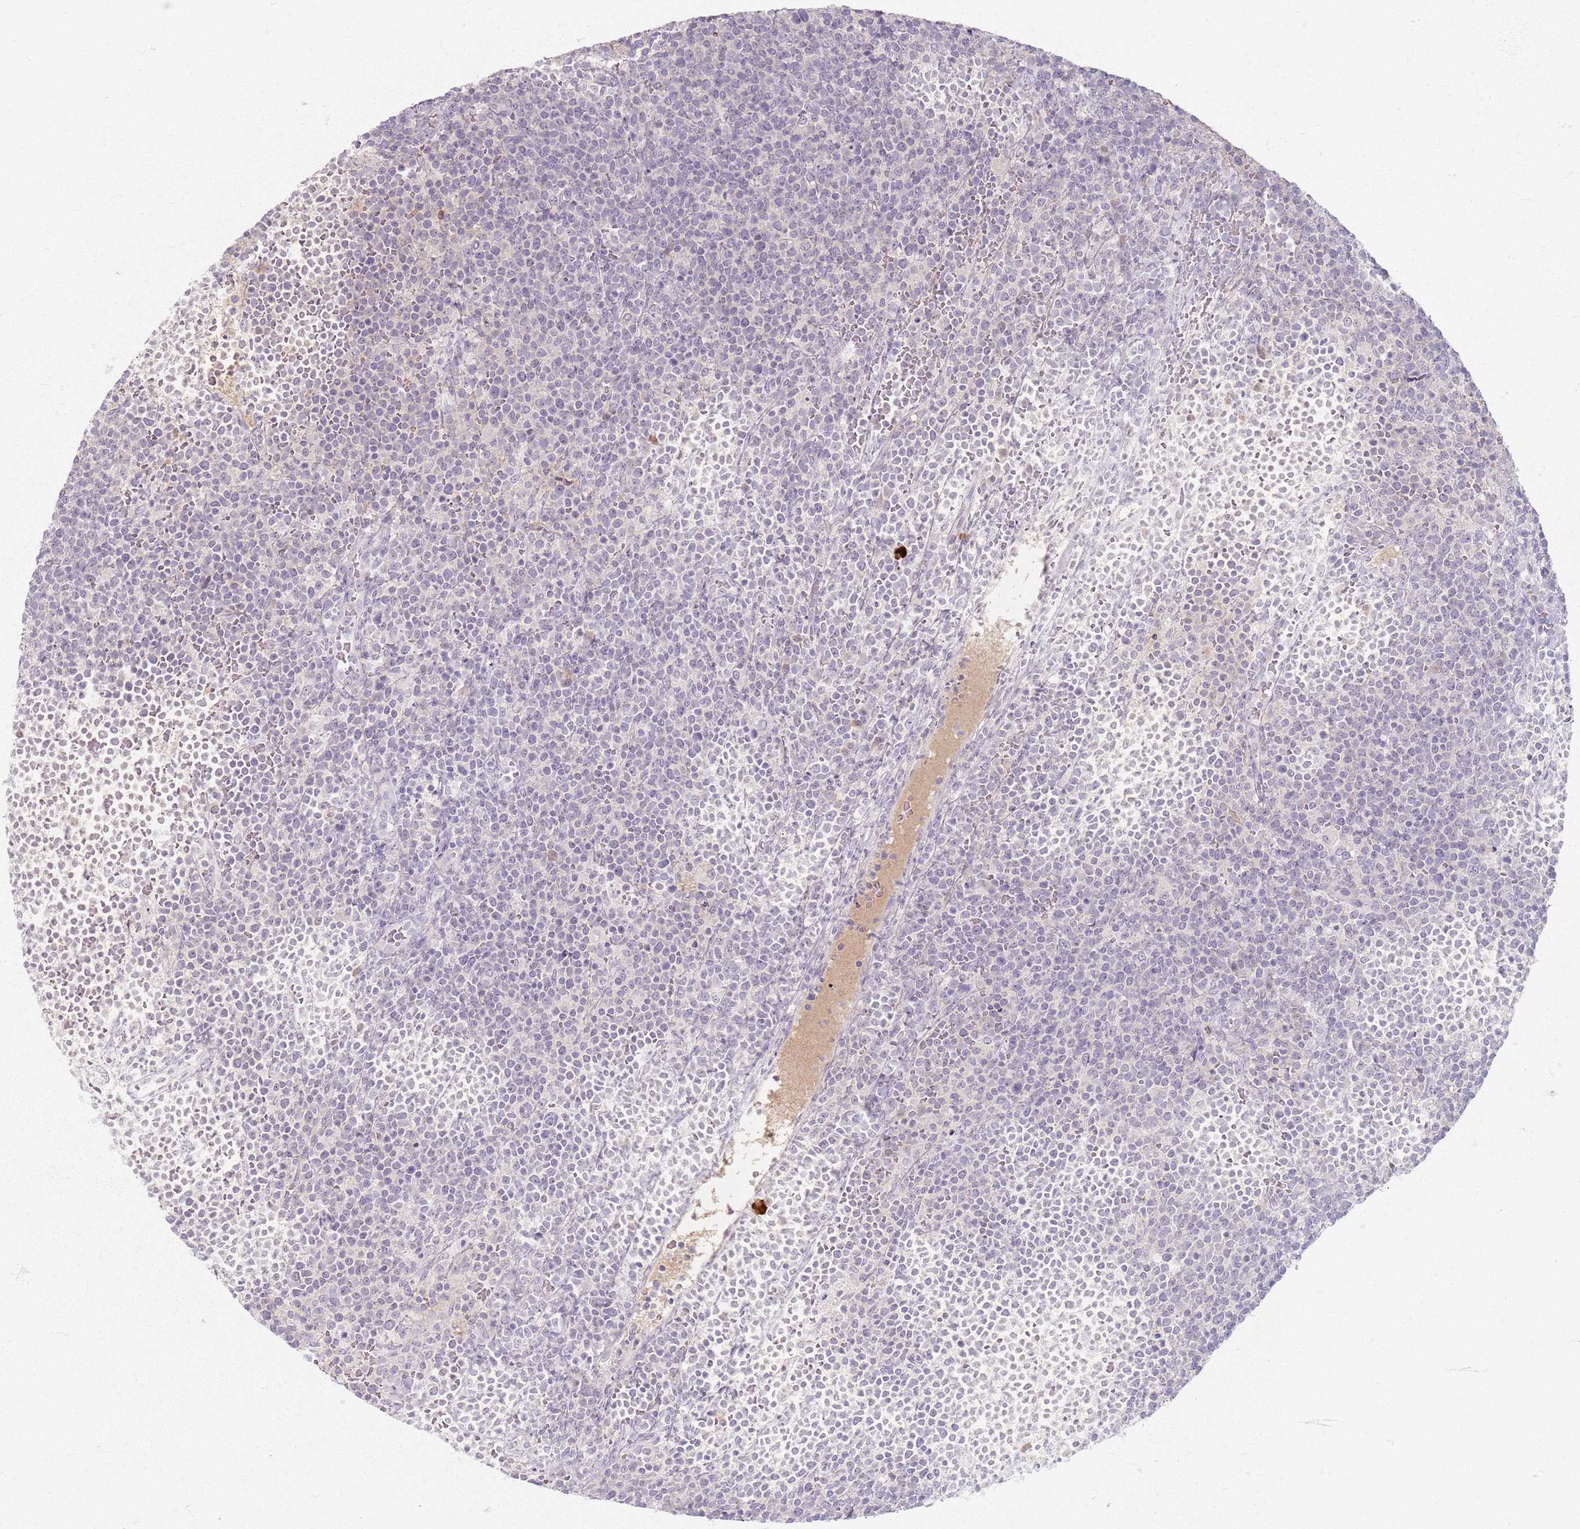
{"staining": {"intensity": "negative", "quantity": "none", "location": "none"}, "tissue": "lymphoma", "cell_type": "Tumor cells", "image_type": "cancer", "snomed": [{"axis": "morphology", "description": "Malignant lymphoma, non-Hodgkin's type, High grade"}, {"axis": "topography", "description": "Lymph node"}], "caption": "The immunohistochemistry micrograph has no significant expression in tumor cells of lymphoma tissue. (DAB immunohistochemistry with hematoxylin counter stain).", "gene": "CRIPT", "patient": {"sex": "male", "age": 61}}